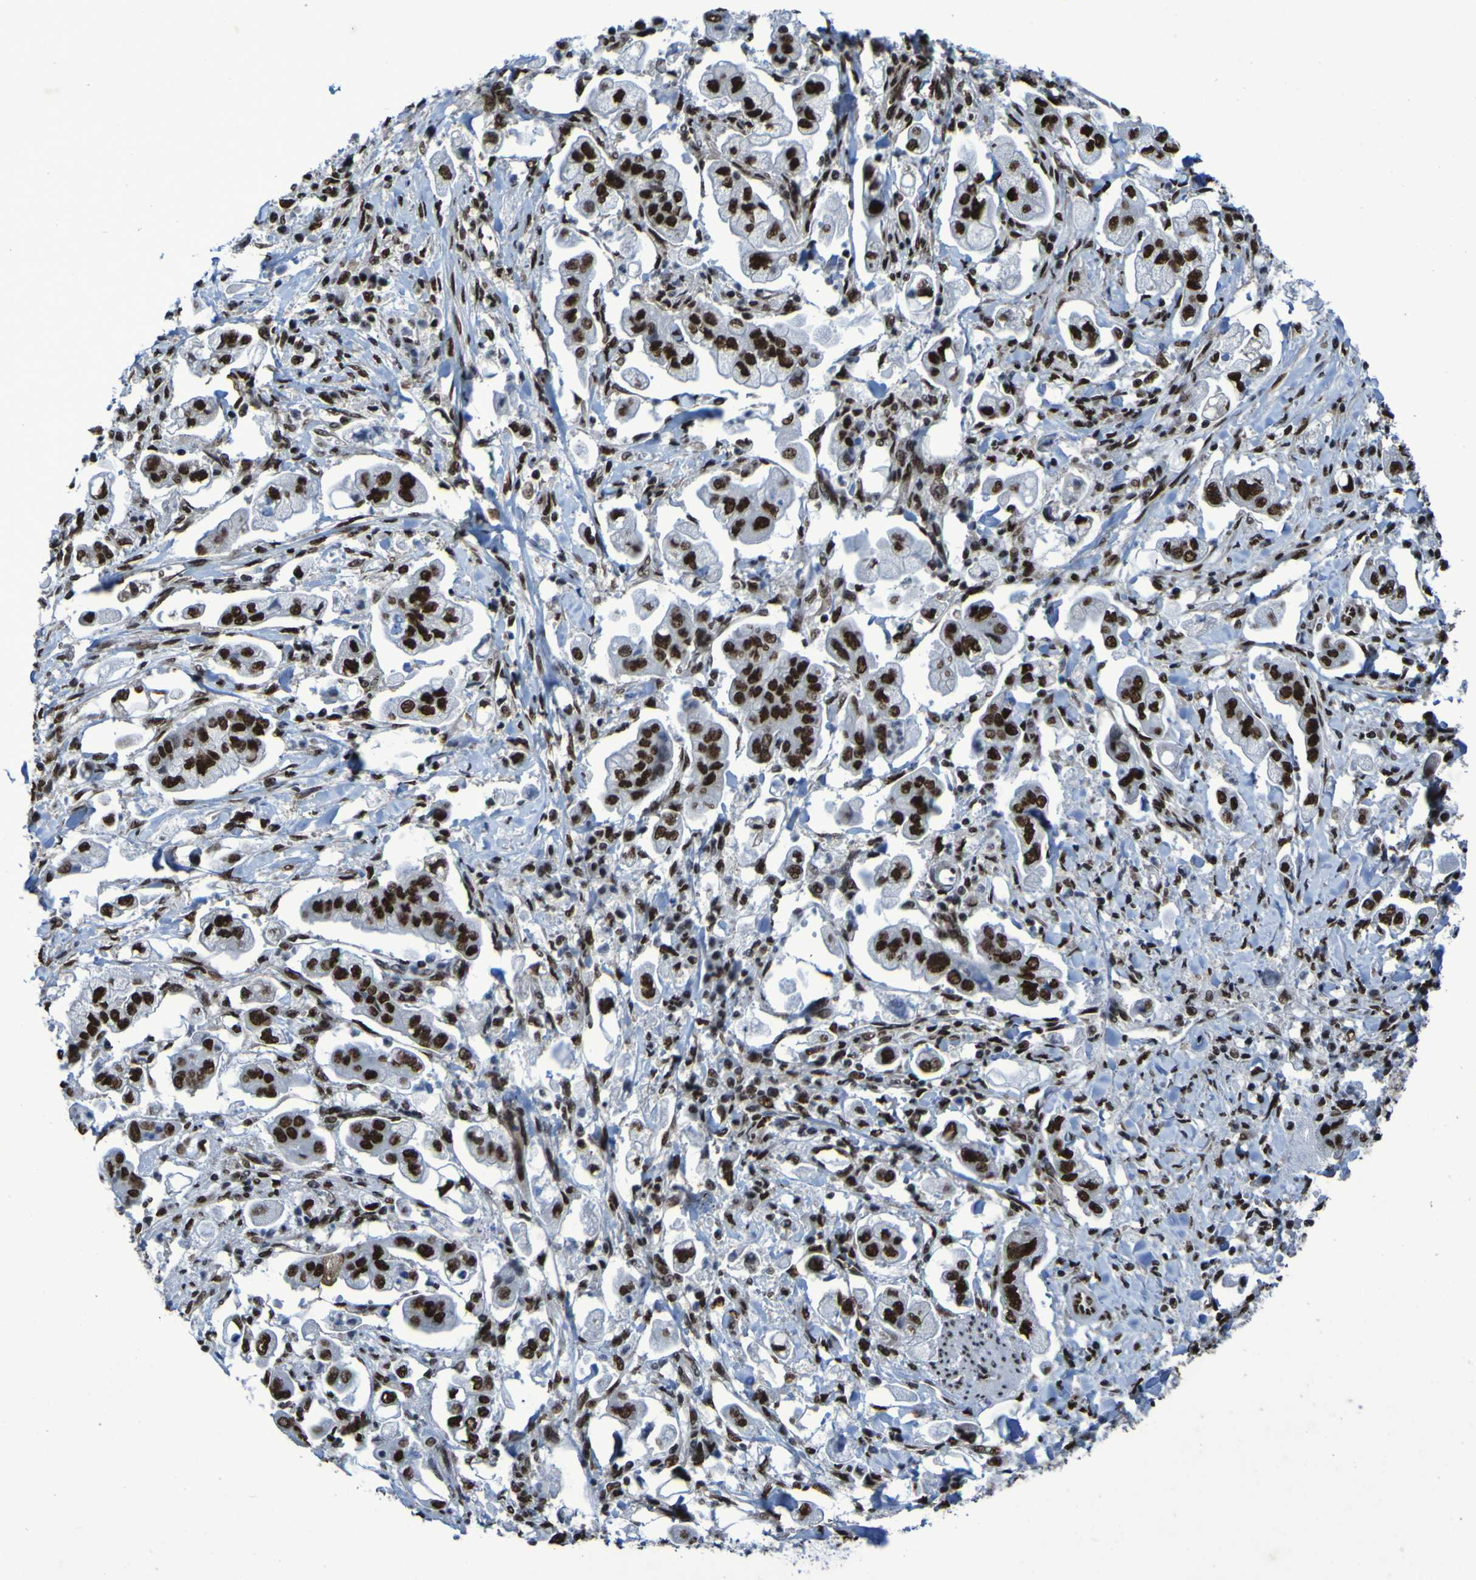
{"staining": {"intensity": "strong", "quantity": ">75%", "location": "nuclear"}, "tissue": "stomach cancer", "cell_type": "Tumor cells", "image_type": "cancer", "snomed": [{"axis": "morphology", "description": "Adenocarcinoma, NOS"}, {"axis": "topography", "description": "Stomach"}], "caption": "Stomach adenocarcinoma tissue shows strong nuclear expression in about >75% of tumor cells, visualized by immunohistochemistry.", "gene": "HNRNPR", "patient": {"sex": "male", "age": 62}}